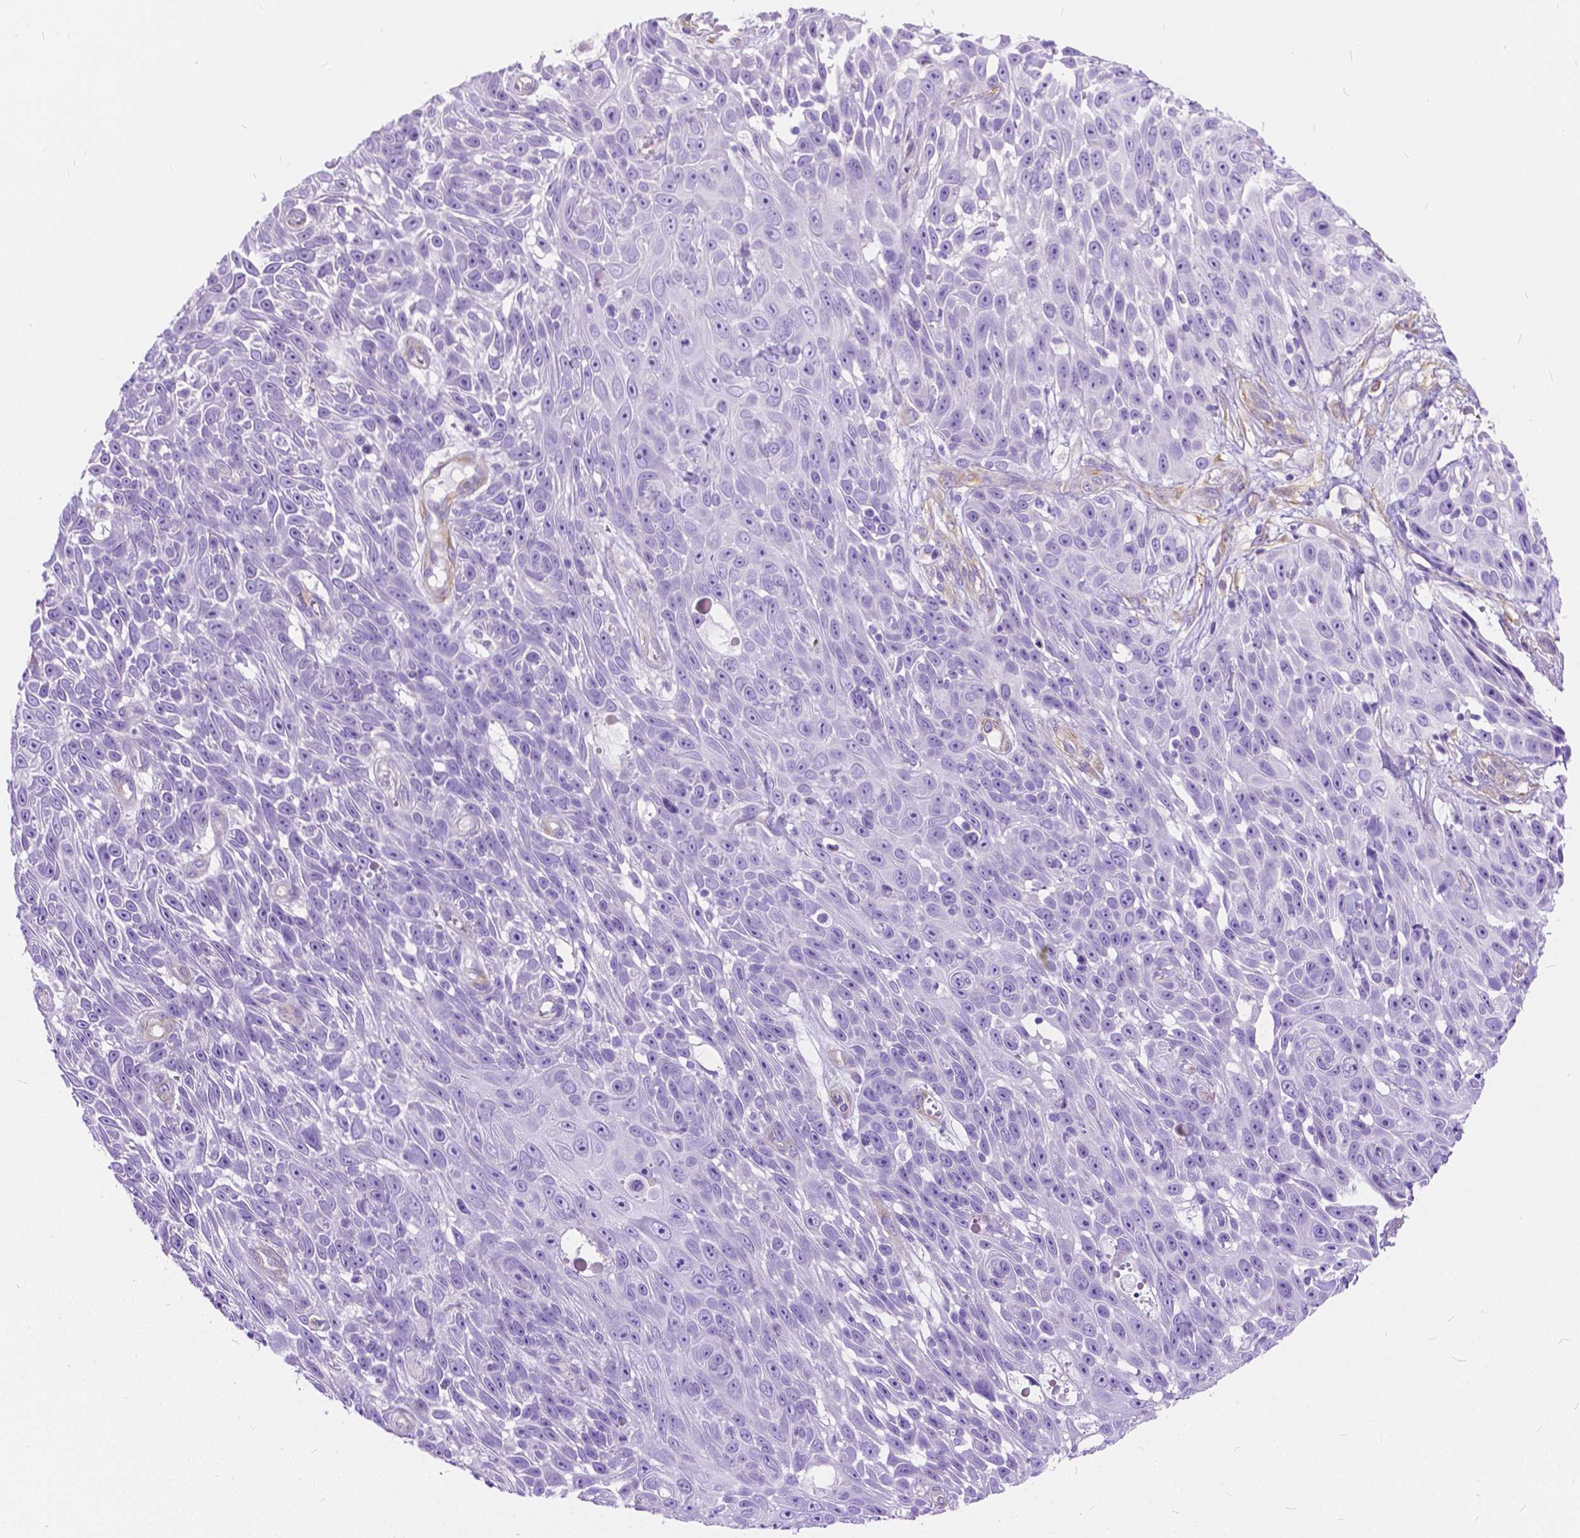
{"staining": {"intensity": "negative", "quantity": "none", "location": "none"}, "tissue": "skin cancer", "cell_type": "Tumor cells", "image_type": "cancer", "snomed": [{"axis": "morphology", "description": "Squamous cell carcinoma, NOS"}, {"axis": "topography", "description": "Skin"}], "caption": "This photomicrograph is of skin squamous cell carcinoma stained with immunohistochemistry to label a protein in brown with the nuclei are counter-stained blue. There is no expression in tumor cells.", "gene": "CHRM1", "patient": {"sex": "male", "age": 82}}